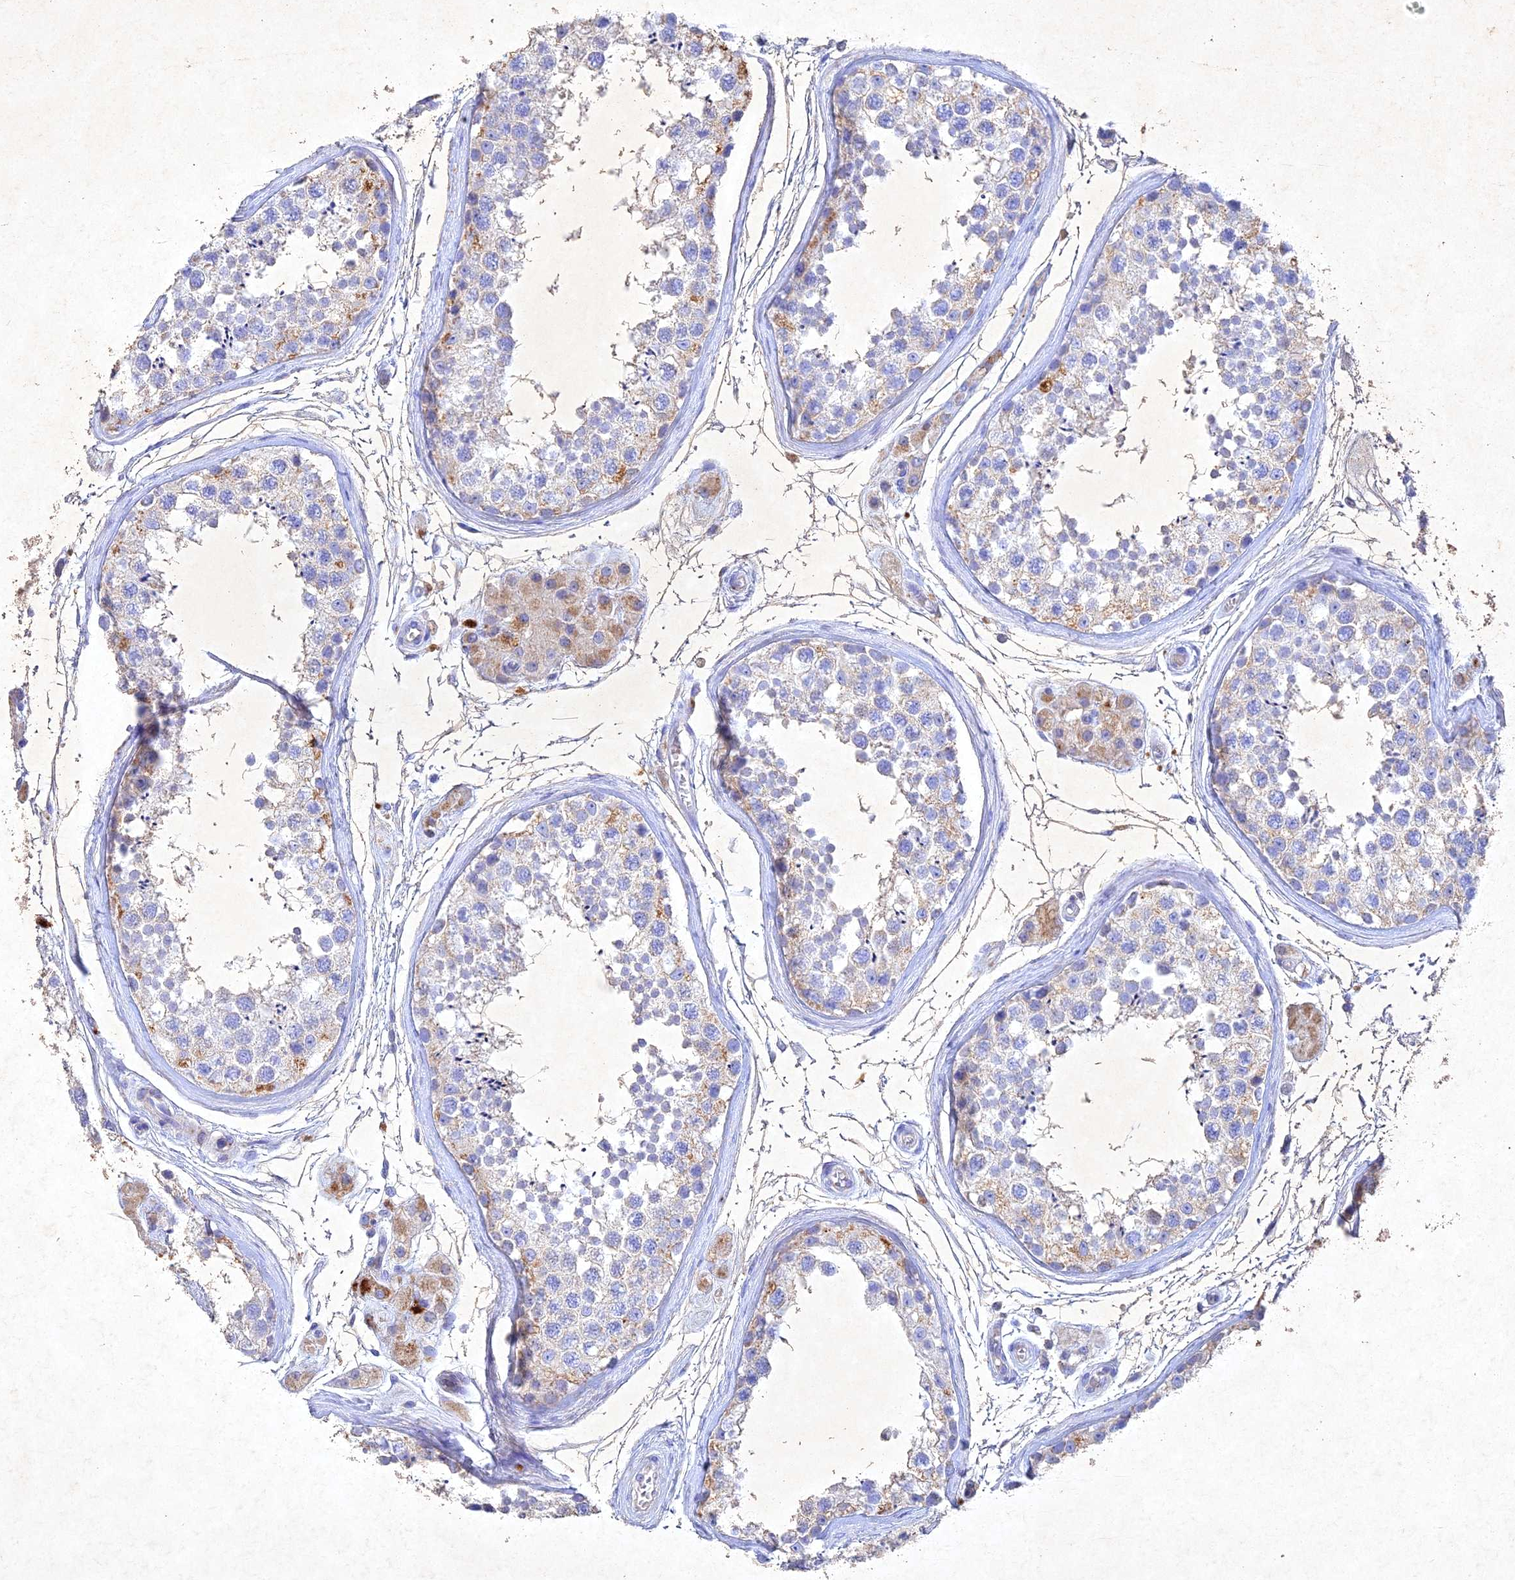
{"staining": {"intensity": "negative", "quantity": "none", "location": "none"}, "tissue": "testis", "cell_type": "Cells in seminiferous ducts", "image_type": "normal", "snomed": [{"axis": "morphology", "description": "Normal tissue, NOS"}, {"axis": "topography", "description": "Testis"}], "caption": "Immunohistochemistry of normal human testis exhibits no positivity in cells in seminiferous ducts.", "gene": "NDUFV1", "patient": {"sex": "male", "age": 56}}